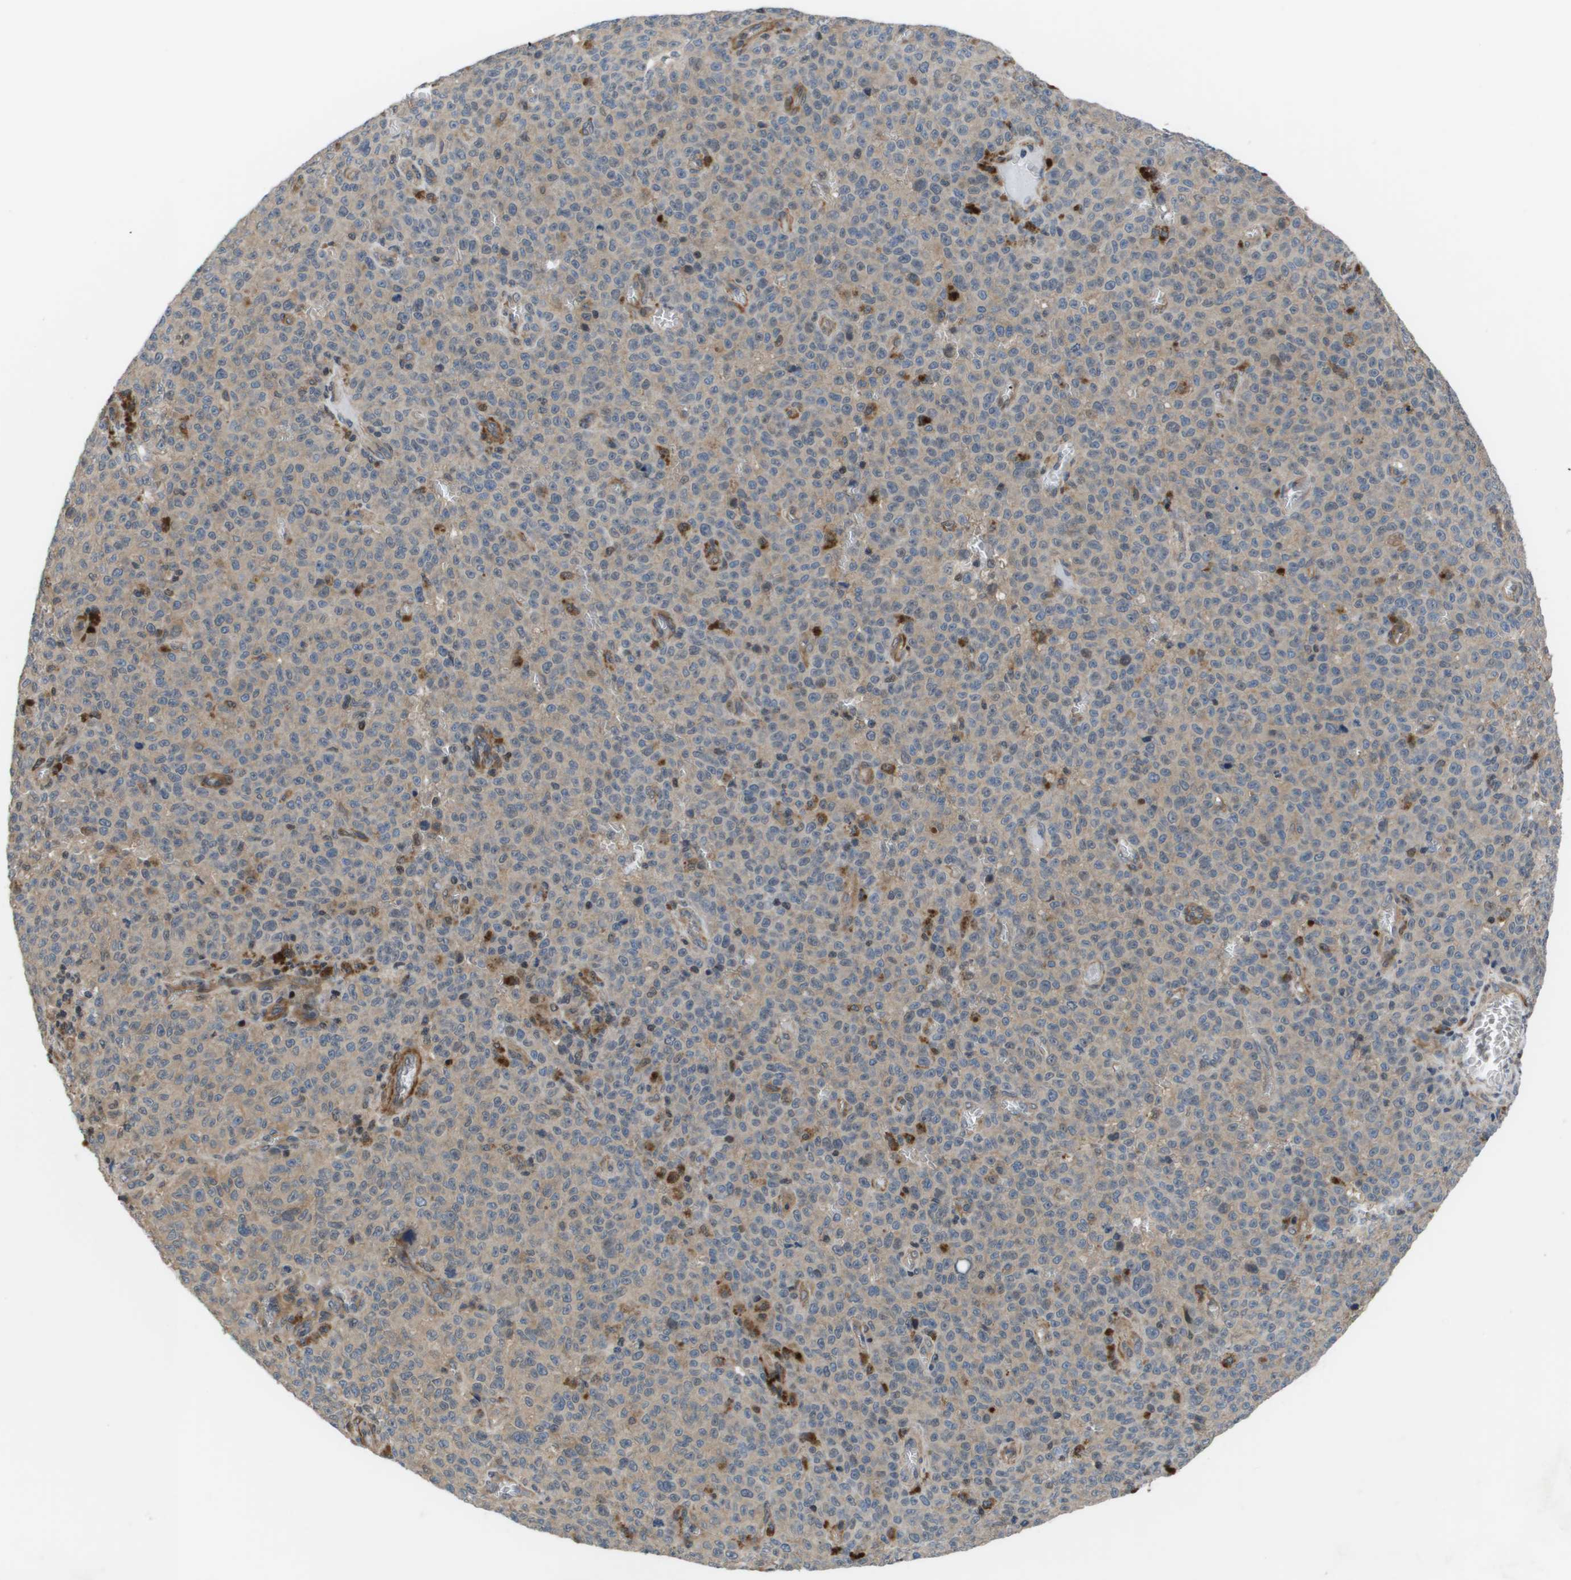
{"staining": {"intensity": "negative", "quantity": "none", "location": "none"}, "tissue": "melanoma", "cell_type": "Tumor cells", "image_type": "cancer", "snomed": [{"axis": "morphology", "description": "Malignant melanoma, NOS"}, {"axis": "topography", "description": "Skin"}], "caption": "IHC micrograph of neoplastic tissue: human malignant melanoma stained with DAB (3,3'-diaminobenzidine) exhibits no significant protein expression in tumor cells. Brightfield microscopy of immunohistochemistry stained with DAB (brown) and hematoxylin (blue), captured at high magnification.", "gene": "ENPP5", "patient": {"sex": "female", "age": 82}}